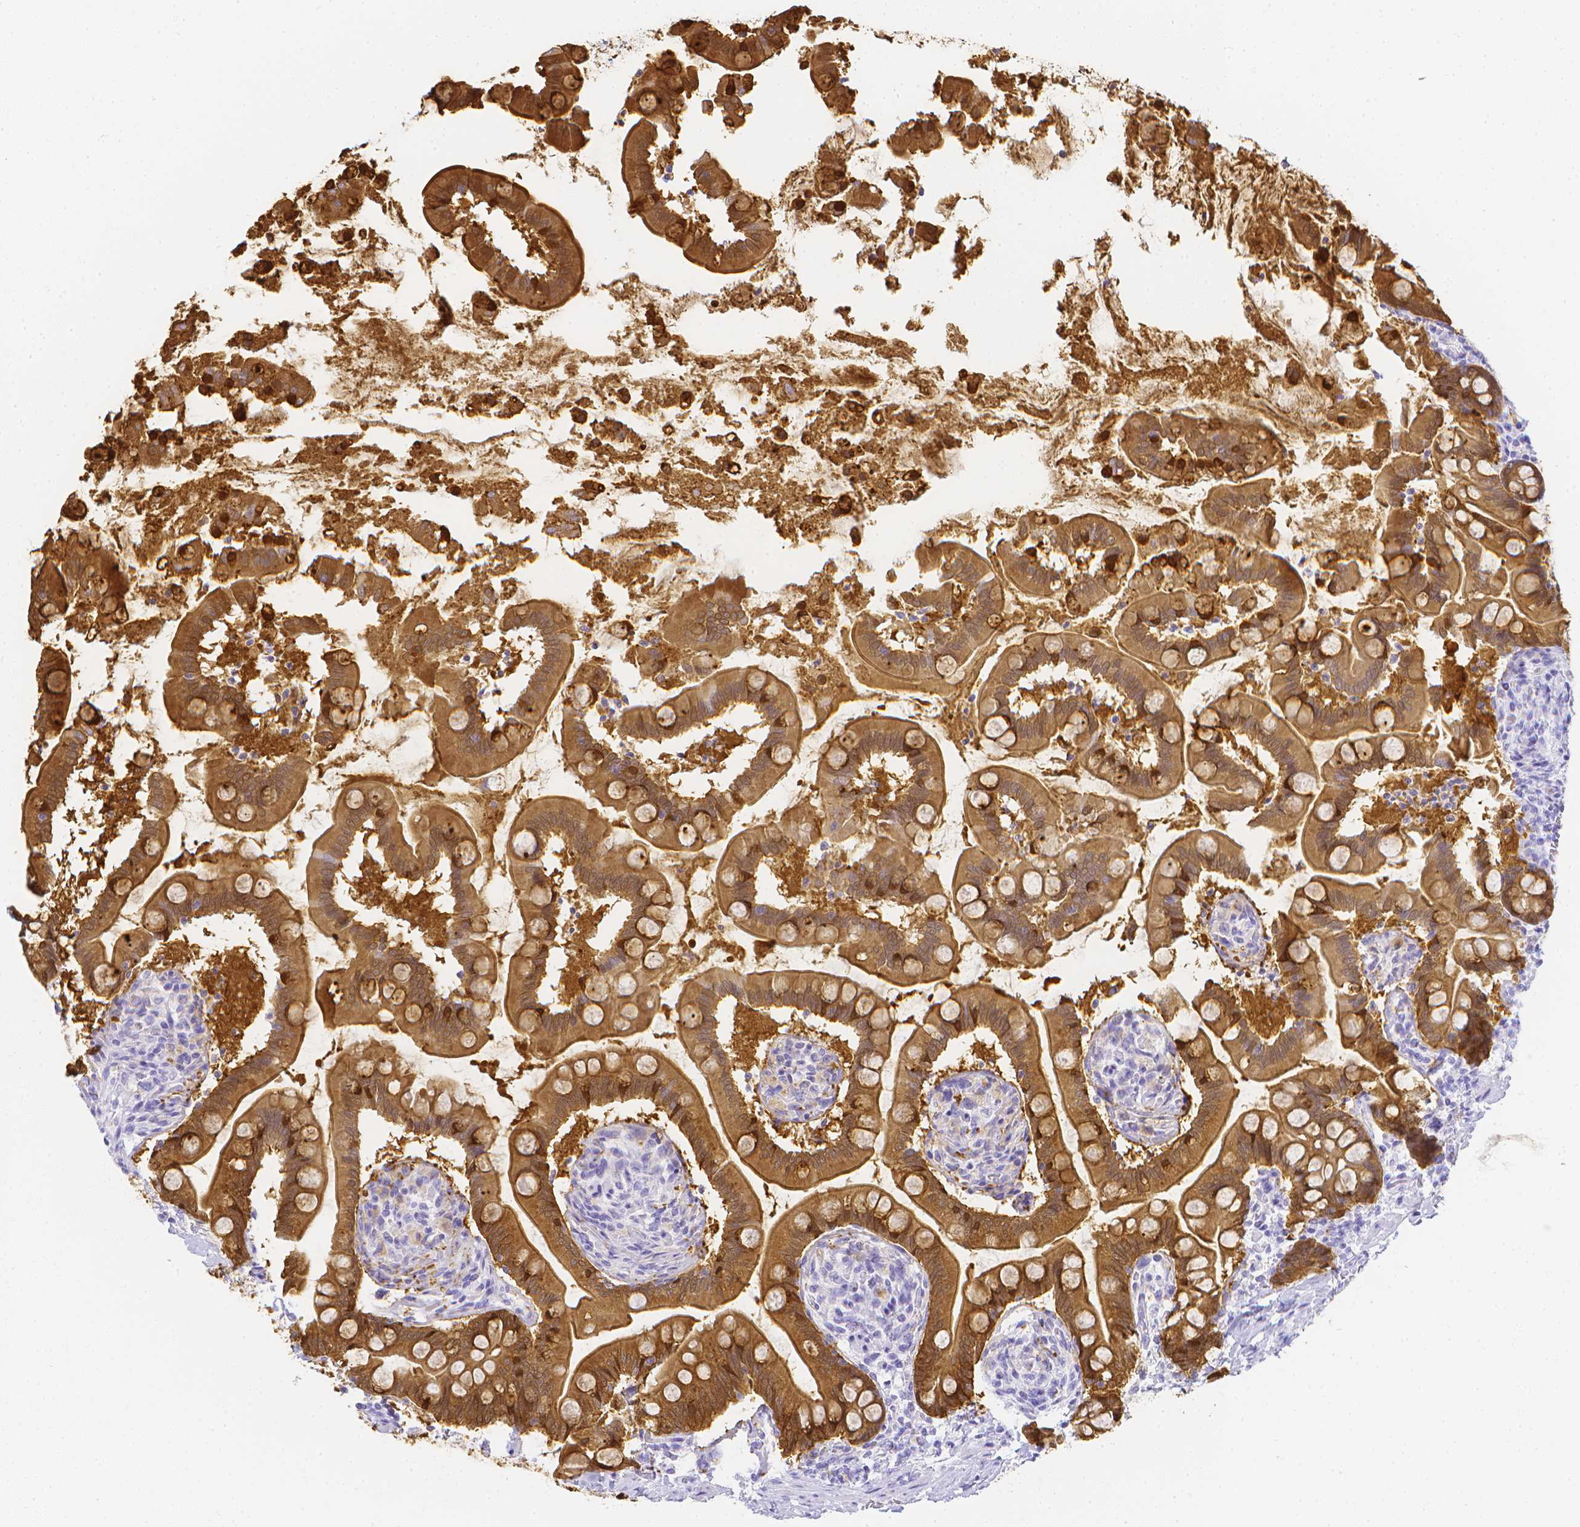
{"staining": {"intensity": "moderate", "quantity": ">75%", "location": "cytoplasmic/membranous,nuclear"}, "tissue": "small intestine", "cell_type": "Glandular cells", "image_type": "normal", "snomed": [{"axis": "morphology", "description": "Normal tissue, NOS"}, {"axis": "topography", "description": "Small intestine"}], "caption": "The histopathology image shows a brown stain indicating the presence of a protein in the cytoplasmic/membranous,nuclear of glandular cells in small intestine. (DAB (3,3'-diaminobenzidine) = brown stain, brightfield microscopy at high magnification).", "gene": "LGALS4", "patient": {"sex": "female", "age": 64}}